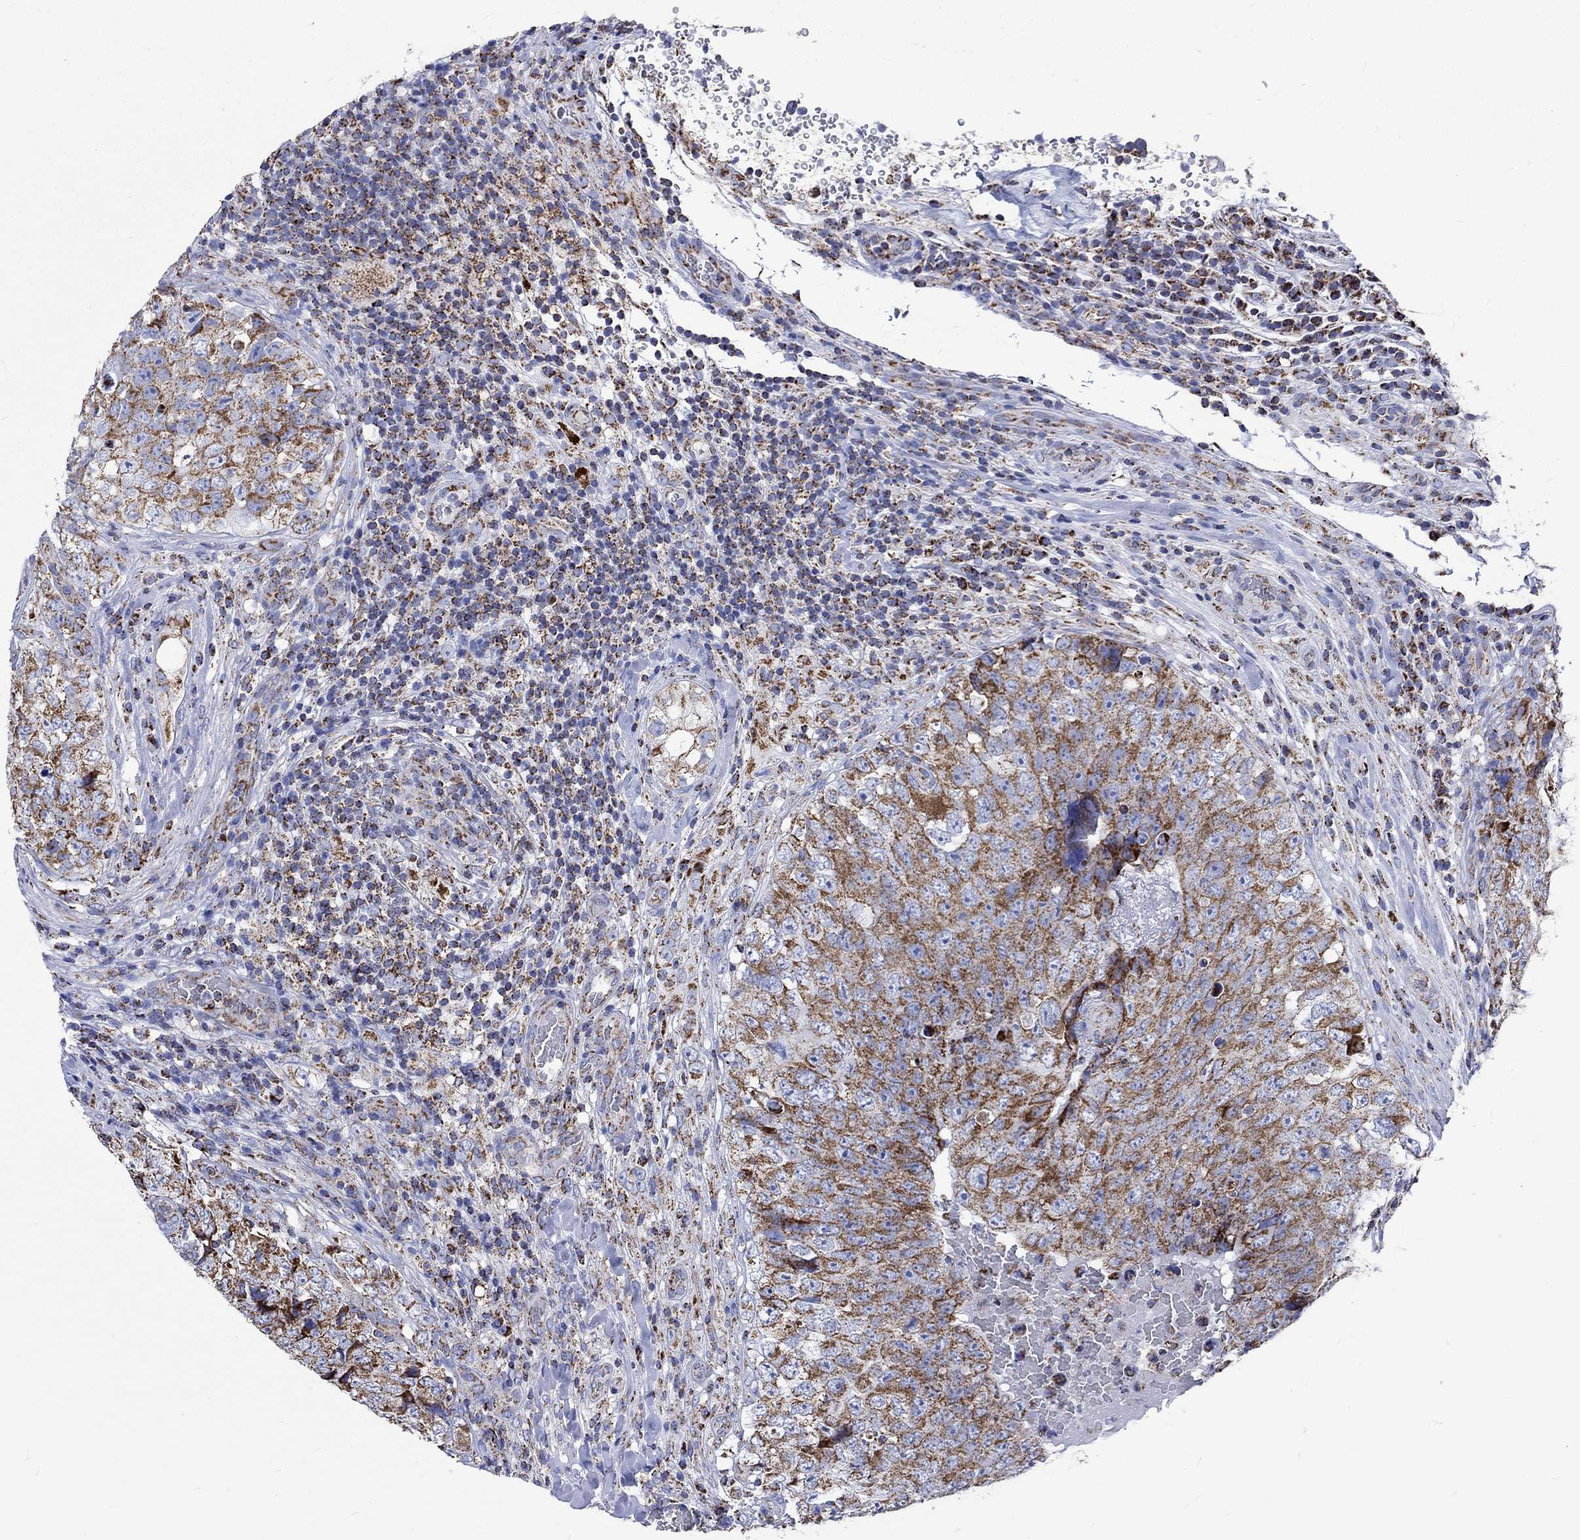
{"staining": {"intensity": "strong", "quantity": "25%-75%", "location": "cytoplasmic/membranous"}, "tissue": "testis cancer", "cell_type": "Tumor cells", "image_type": "cancer", "snomed": [{"axis": "morphology", "description": "Seminoma, NOS"}, {"axis": "topography", "description": "Testis"}], "caption": "About 25%-75% of tumor cells in testis seminoma reveal strong cytoplasmic/membranous protein expression as visualized by brown immunohistochemical staining.", "gene": "RCE1", "patient": {"sex": "male", "age": 34}}